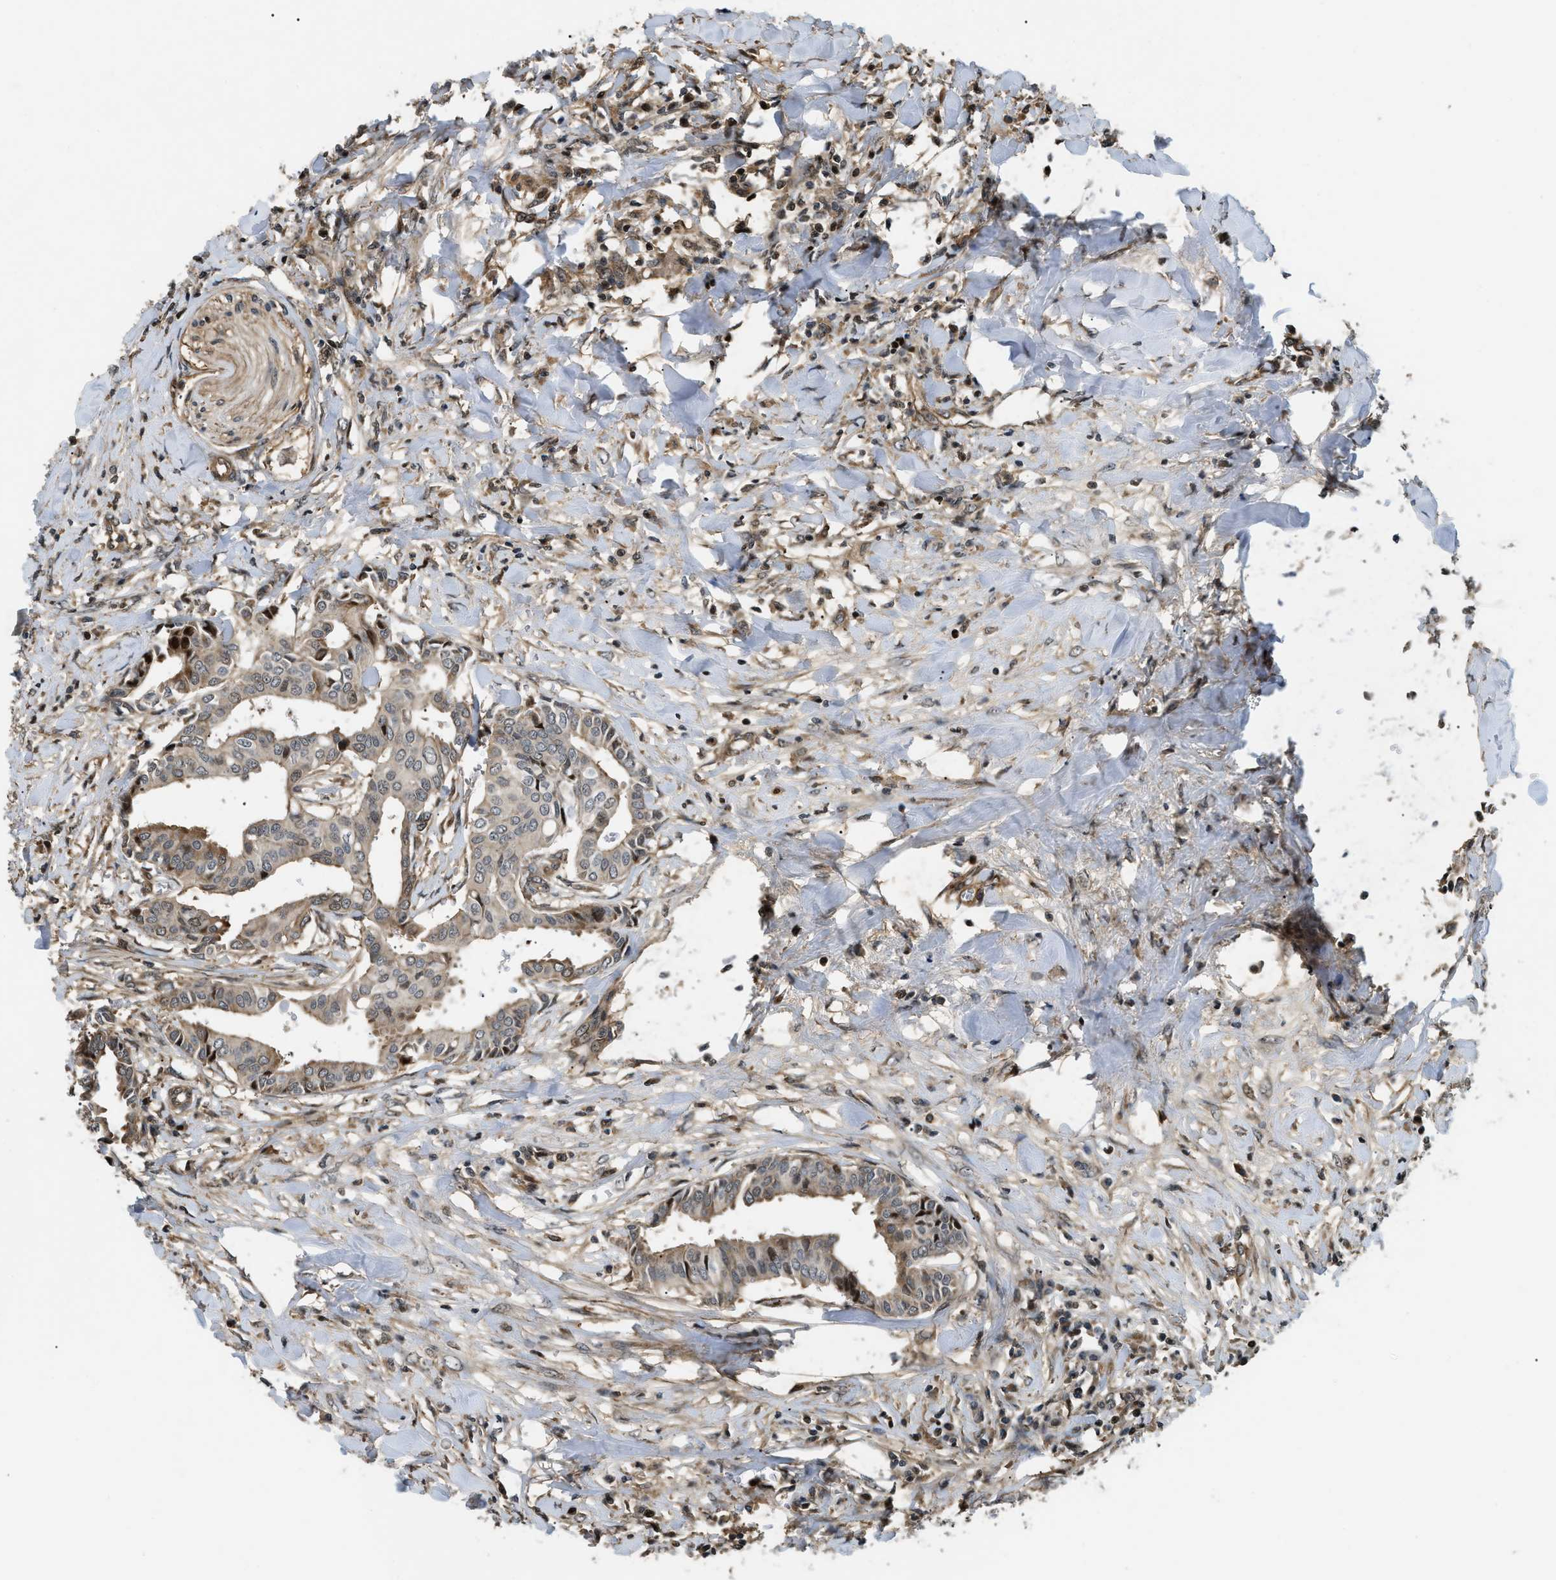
{"staining": {"intensity": "weak", "quantity": "<25%", "location": "cytoplasmic/membranous"}, "tissue": "head and neck cancer", "cell_type": "Tumor cells", "image_type": "cancer", "snomed": [{"axis": "morphology", "description": "Adenocarcinoma, NOS"}, {"axis": "topography", "description": "Salivary gland"}, {"axis": "topography", "description": "Head-Neck"}], "caption": "Immunohistochemistry image of neoplastic tissue: human head and neck adenocarcinoma stained with DAB (3,3'-diaminobenzidine) demonstrates no significant protein staining in tumor cells.", "gene": "LTA4H", "patient": {"sex": "female", "age": 59}}